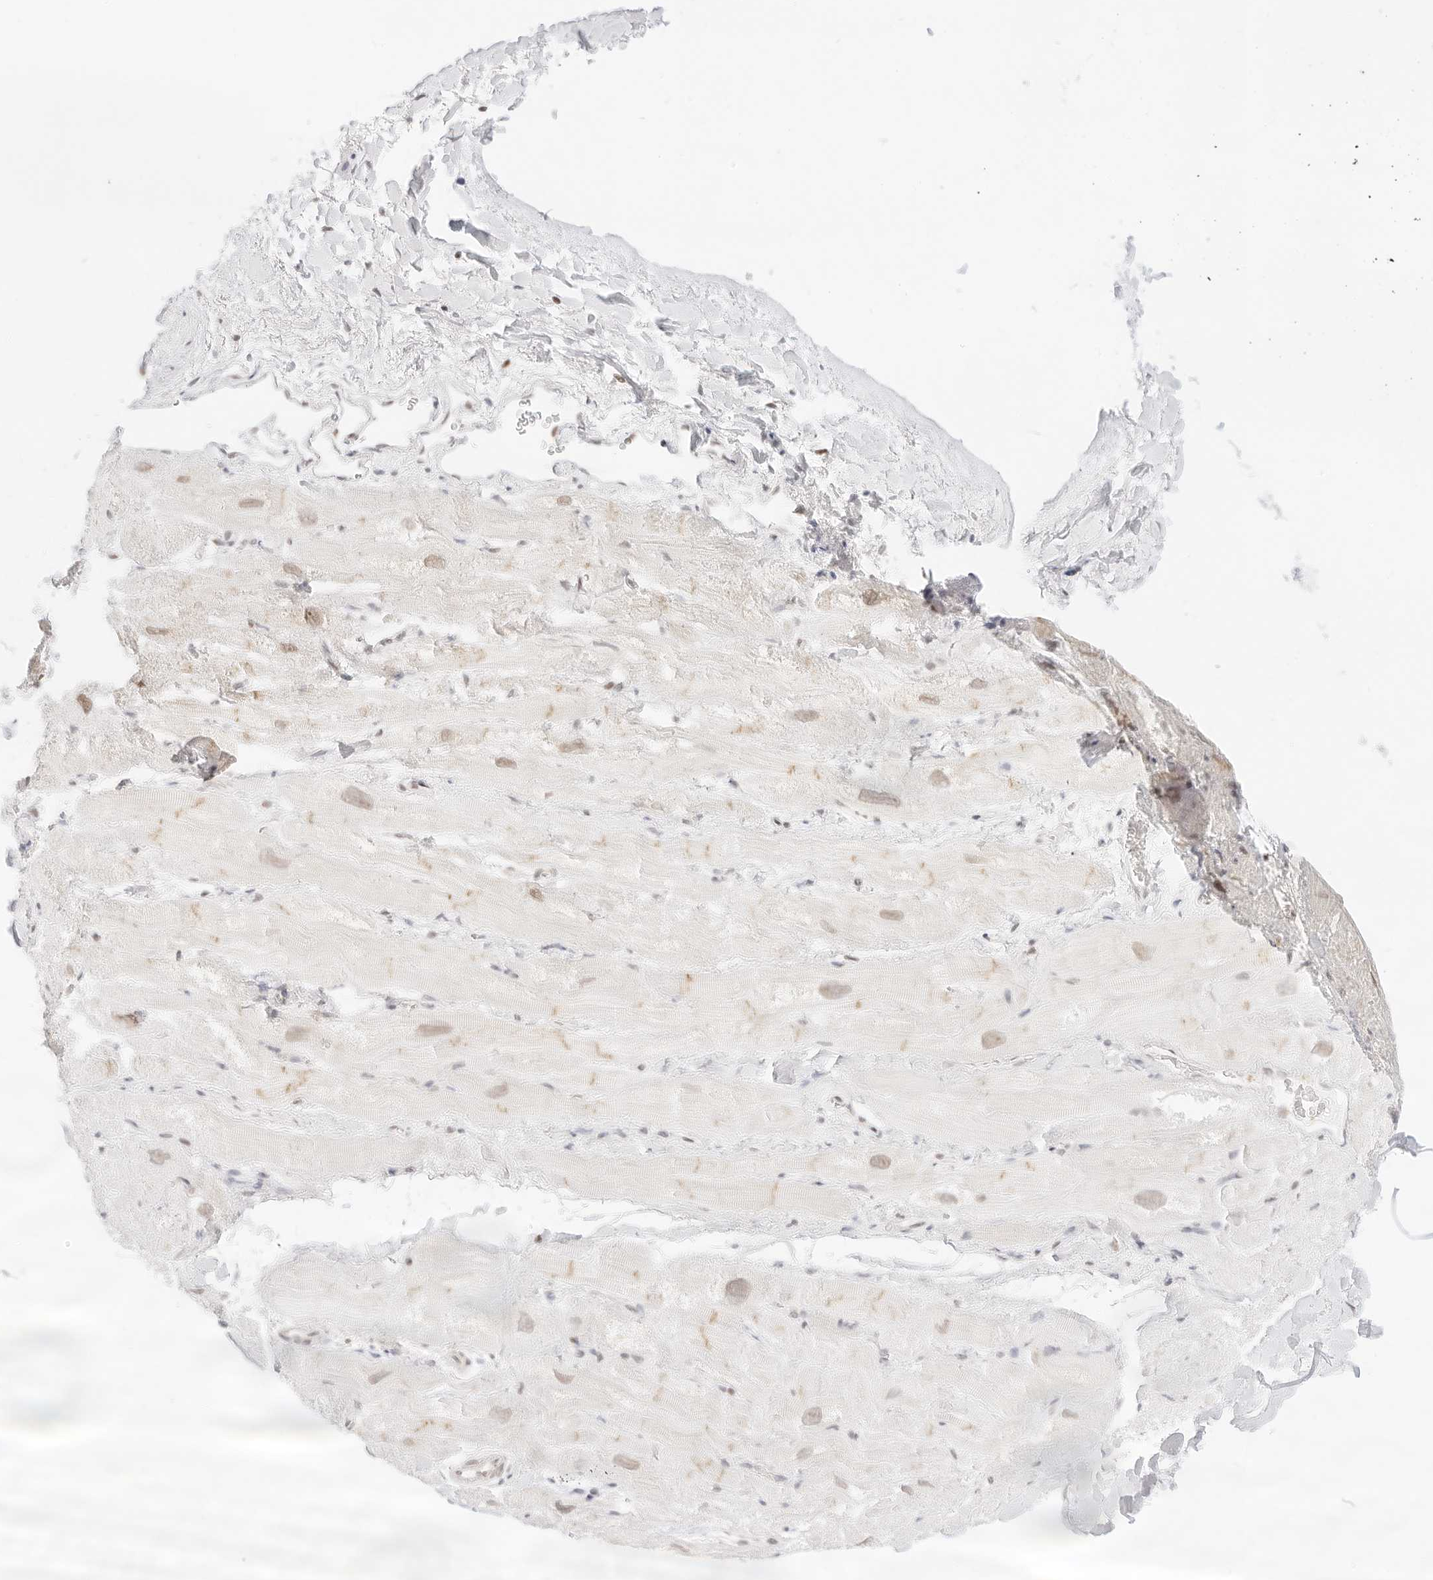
{"staining": {"intensity": "moderate", "quantity": "<25%", "location": "cytoplasmic/membranous"}, "tissue": "heart muscle", "cell_type": "Cardiomyocytes", "image_type": "normal", "snomed": [{"axis": "morphology", "description": "Normal tissue, NOS"}, {"axis": "topography", "description": "Heart"}], "caption": "Heart muscle stained with a protein marker shows moderate staining in cardiomyocytes.", "gene": "GNAS", "patient": {"sex": "male", "age": 49}}